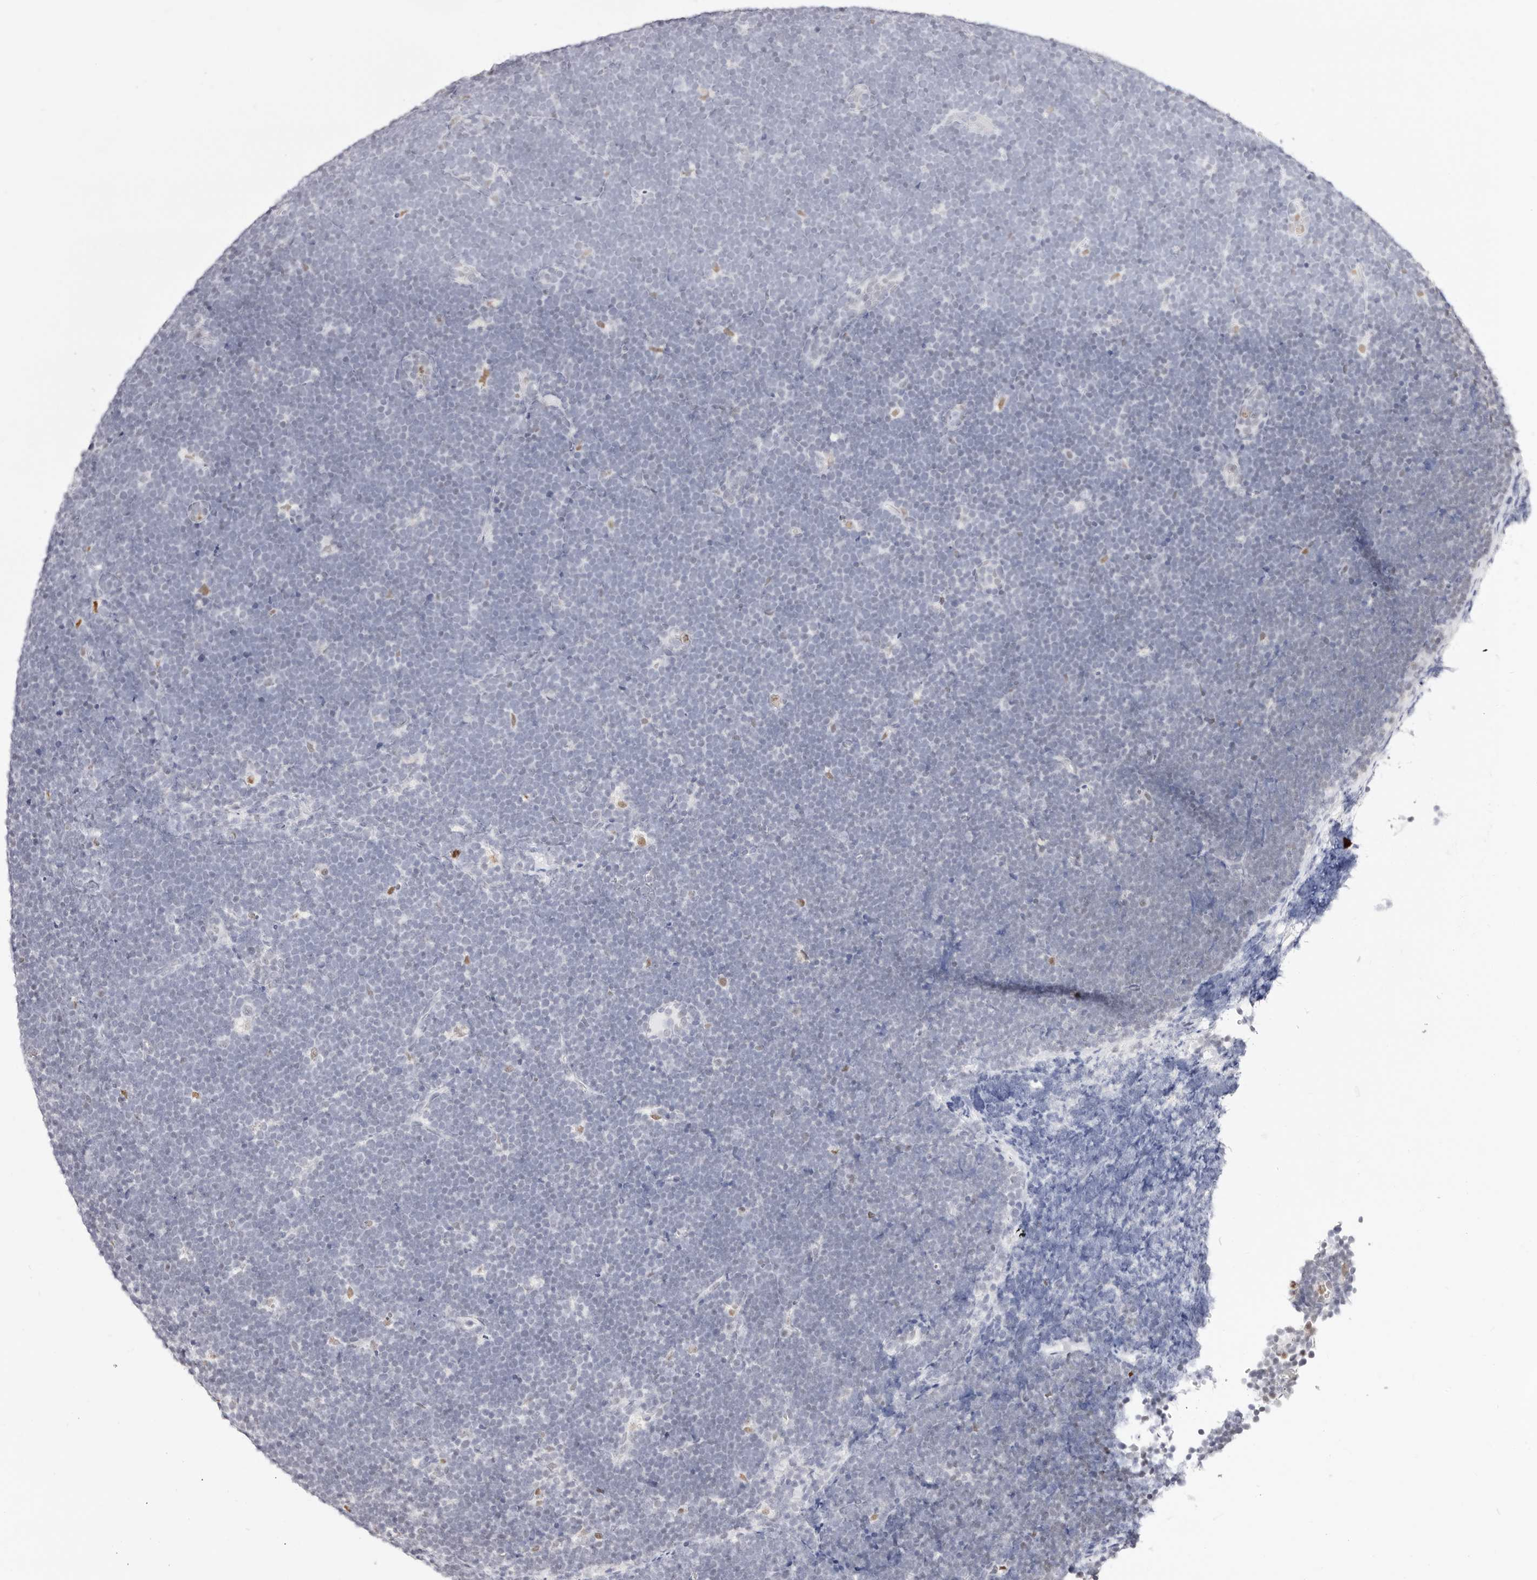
{"staining": {"intensity": "negative", "quantity": "none", "location": "none"}, "tissue": "lymphoma", "cell_type": "Tumor cells", "image_type": "cancer", "snomed": [{"axis": "morphology", "description": "Malignant lymphoma, non-Hodgkin's type, High grade"}, {"axis": "topography", "description": "Lymph node"}], "caption": "Lymphoma was stained to show a protein in brown. There is no significant positivity in tumor cells.", "gene": "TKT", "patient": {"sex": "male", "age": 13}}